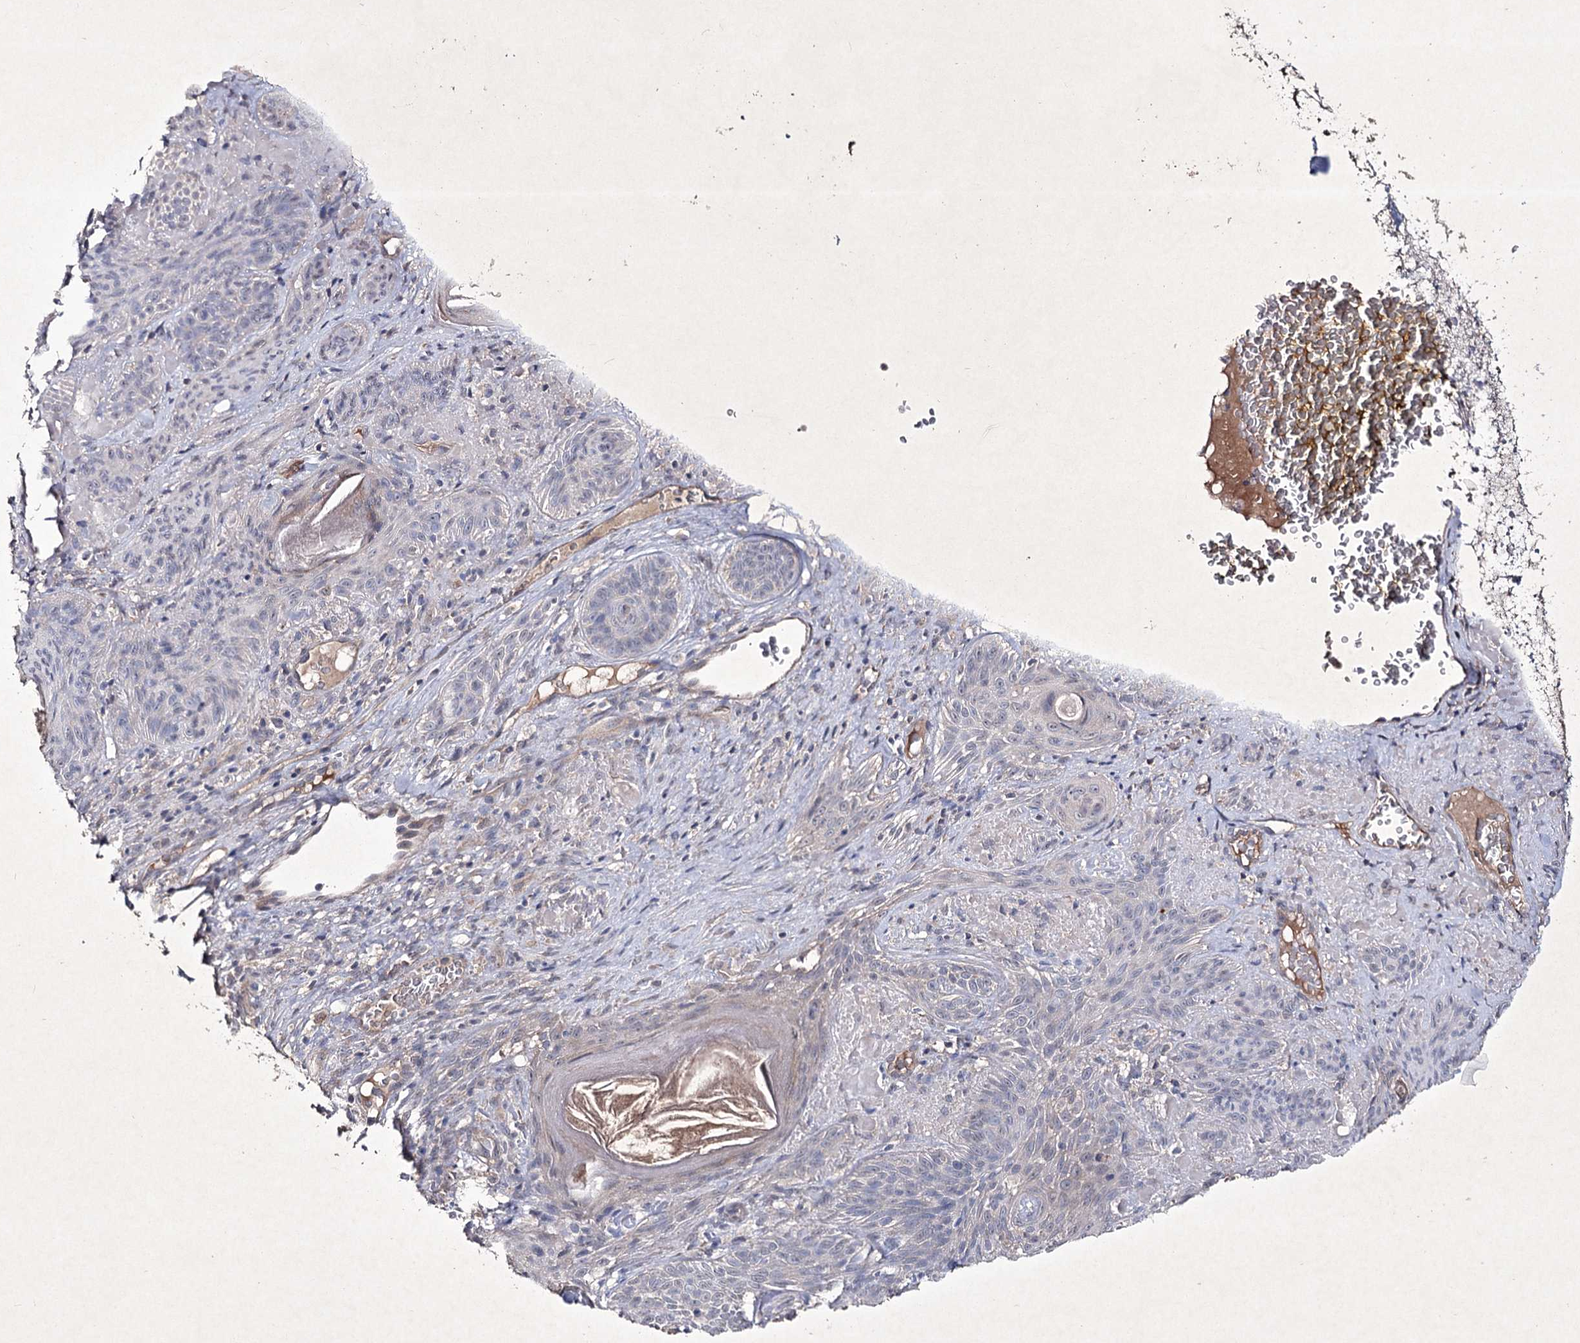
{"staining": {"intensity": "negative", "quantity": "none", "location": "none"}, "tissue": "skin cancer", "cell_type": "Tumor cells", "image_type": "cancer", "snomed": [{"axis": "morphology", "description": "Basal cell carcinoma"}, {"axis": "topography", "description": "Skin"}], "caption": "DAB (3,3'-diaminobenzidine) immunohistochemical staining of basal cell carcinoma (skin) reveals no significant staining in tumor cells.", "gene": "SEMA4G", "patient": {"sex": "male", "age": 85}}